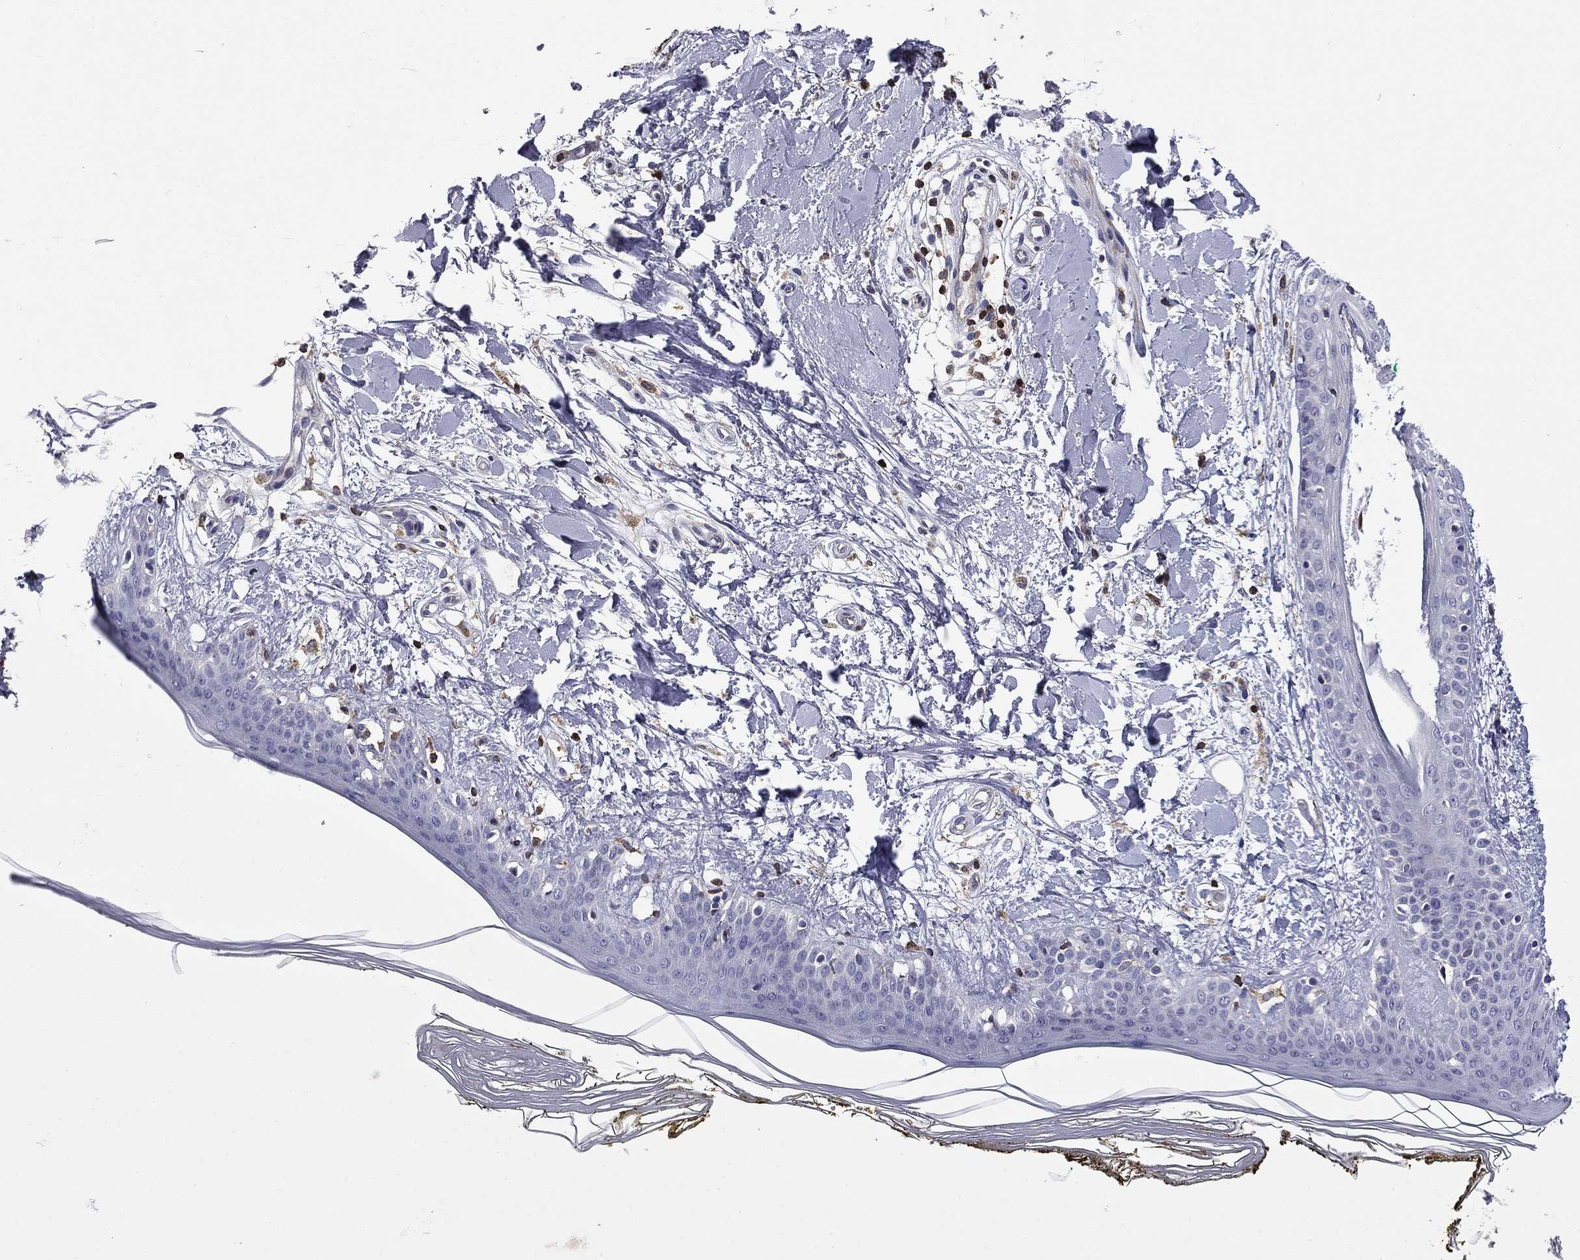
{"staining": {"intensity": "negative", "quantity": "none", "location": "none"}, "tissue": "skin", "cell_type": "Fibroblasts", "image_type": "normal", "snomed": [{"axis": "morphology", "description": "Normal tissue, NOS"}, {"axis": "morphology", "description": "Malignant melanoma, NOS"}, {"axis": "topography", "description": "Skin"}], "caption": "Immunohistochemistry (IHC) histopathology image of normal human skin stained for a protein (brown), which exhibits no expression in fibroblasts. The staining was performed using DAB (3,3'-diaminobenzidine) to visualize the protein expression in brown, while the nuclei were stained in blue with hematoxylin (Magnification: 20x).", "gene": "ARHGAP45", "patient": {"sex": "female", "age": 34}}